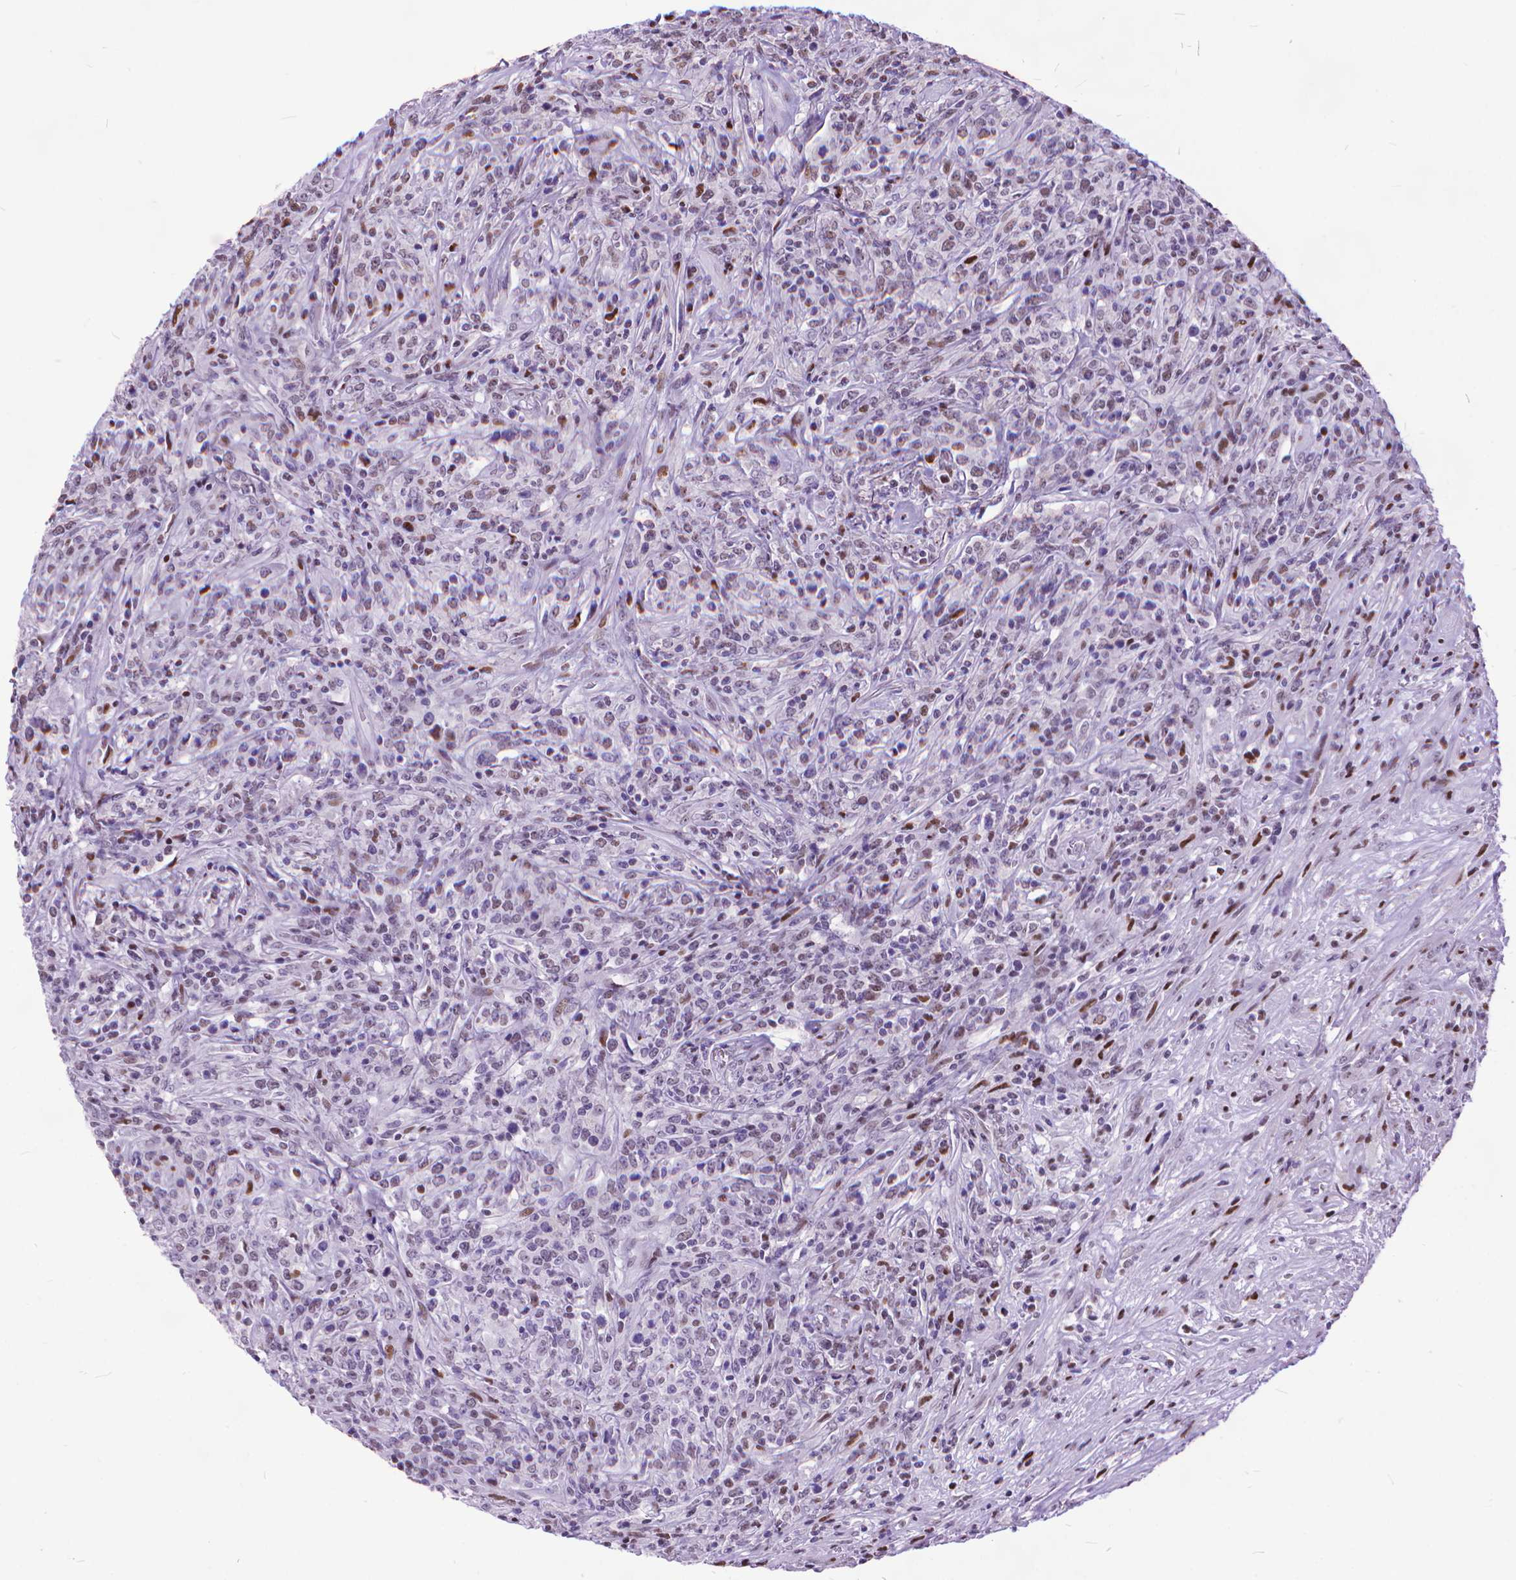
{"staining": {"intensity": "moderate", "quantity": "<25%", "location": "cytoplasmic/membranous,nuclear"}, "tissue": "lymphoma", "cell_type": "Tumor cells", "image_type": "cancer", "snomed": [{"axis": "morphology", "description": "Malignant lymphoma, non-Hodgkin's type, High grade"}, {"axis": "topography", "description": "Lung"}], "caption": "Brown immunohistochemical staining in lymphoma reveals moderate cytoplasmic/membranous and nuclear staining in about <25% of tumor cells. Immunohistochemistry (ihc) stains the protein of interest in brown and the nuclei are stained blue.", "gene": "POLE4", "patient": {"sex": "male", "age": 79}}